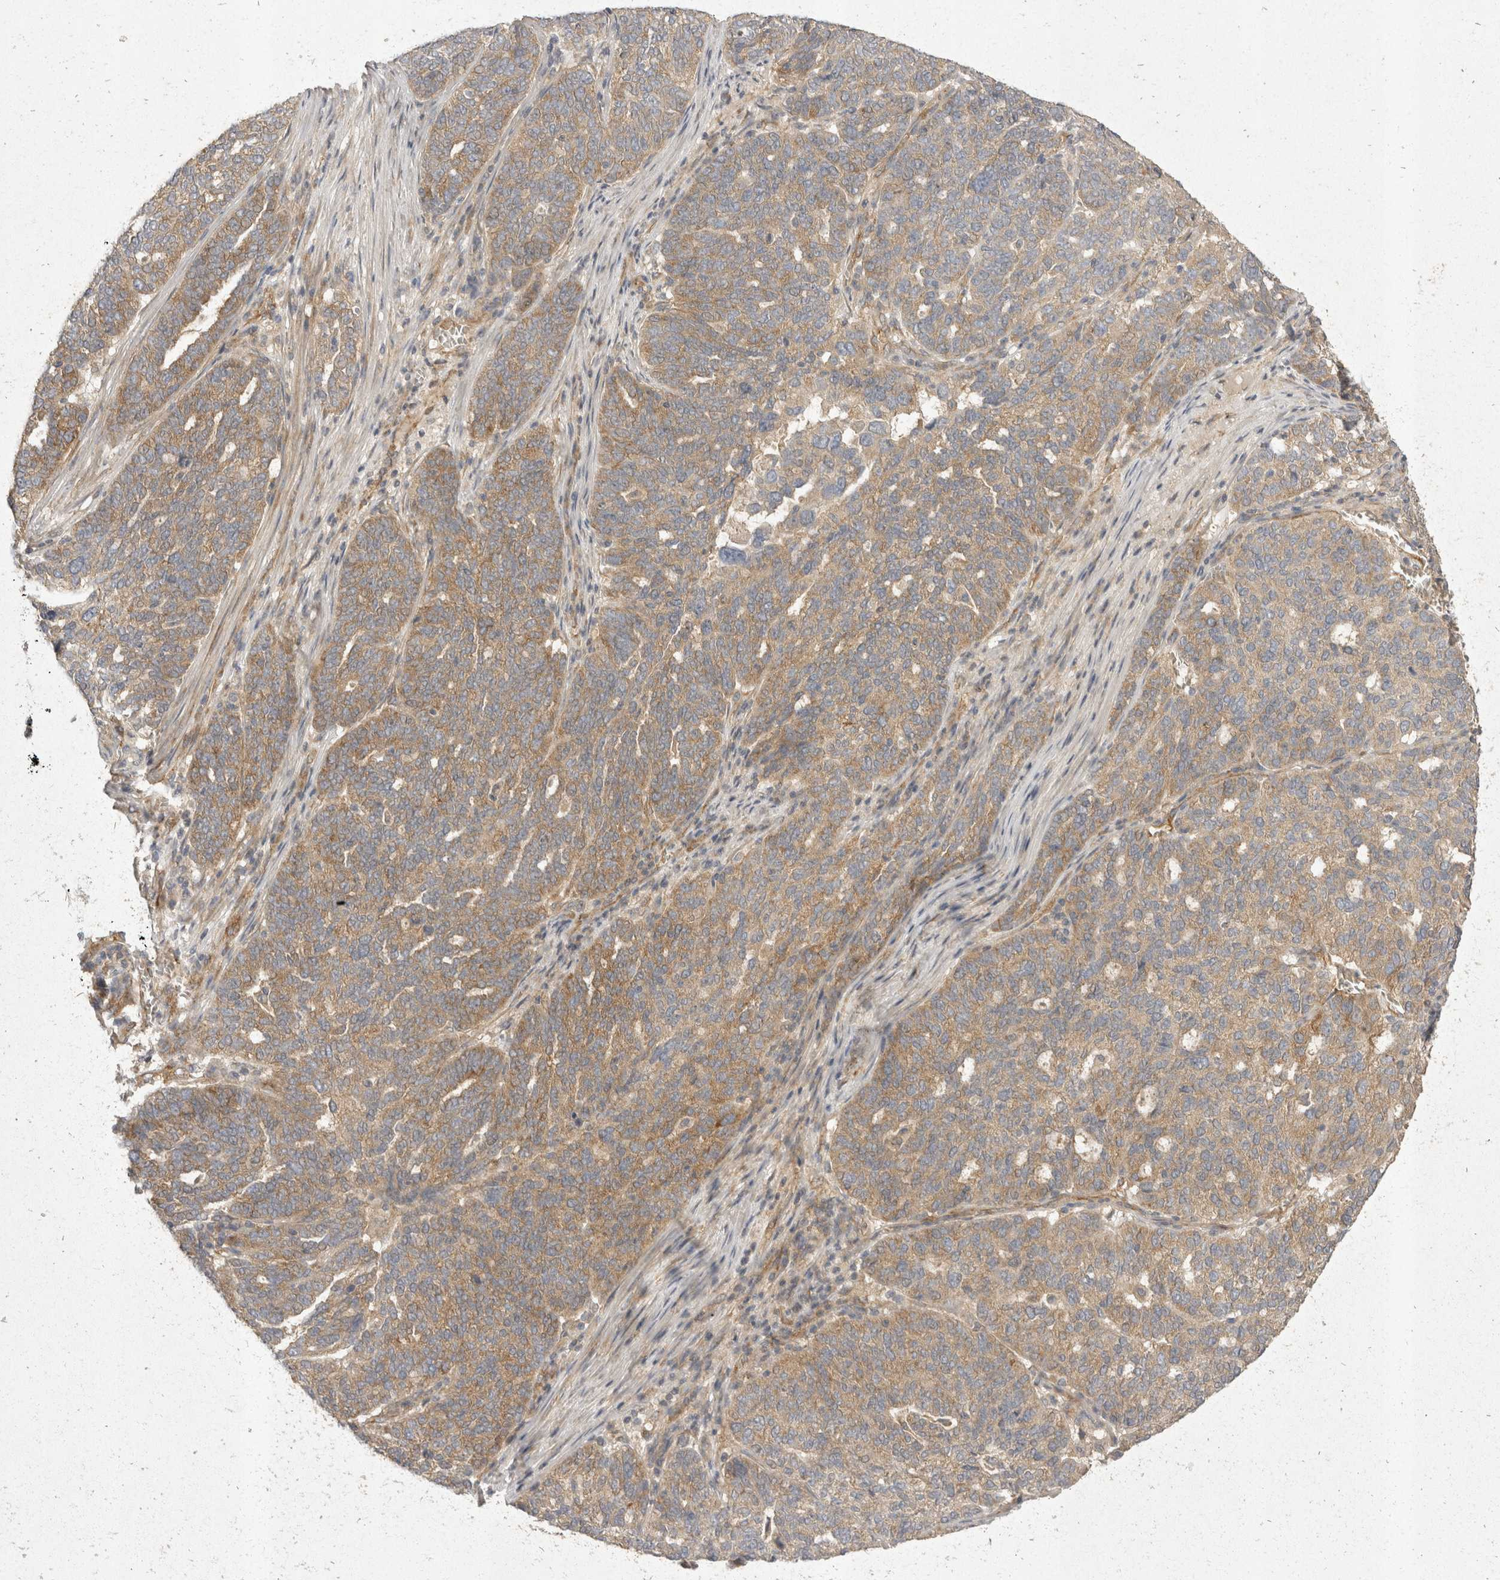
{"staining": {"intensity": "weak", "quantity": ">75%", "location": "cytoplasmic/membranous"}, "tissue": "ovarian cancer", "cell_type": "Tumor cells", "image_type": "cancer", "snomed": [{"axis": "morphology", "description": "Cystadenocarcinoma, serous, NOS"}, {"axis": "topography", "description": "Ovary"}], "caption": "IHC of human ovarian cancer demonstrates low levels of weak cytoplasmic/membranous expression in approximately >75% of tumor cells. Nuclei are stained in blue.", "gene": "EIF4G3", "patient": {"sex": "female", "age": 59}}